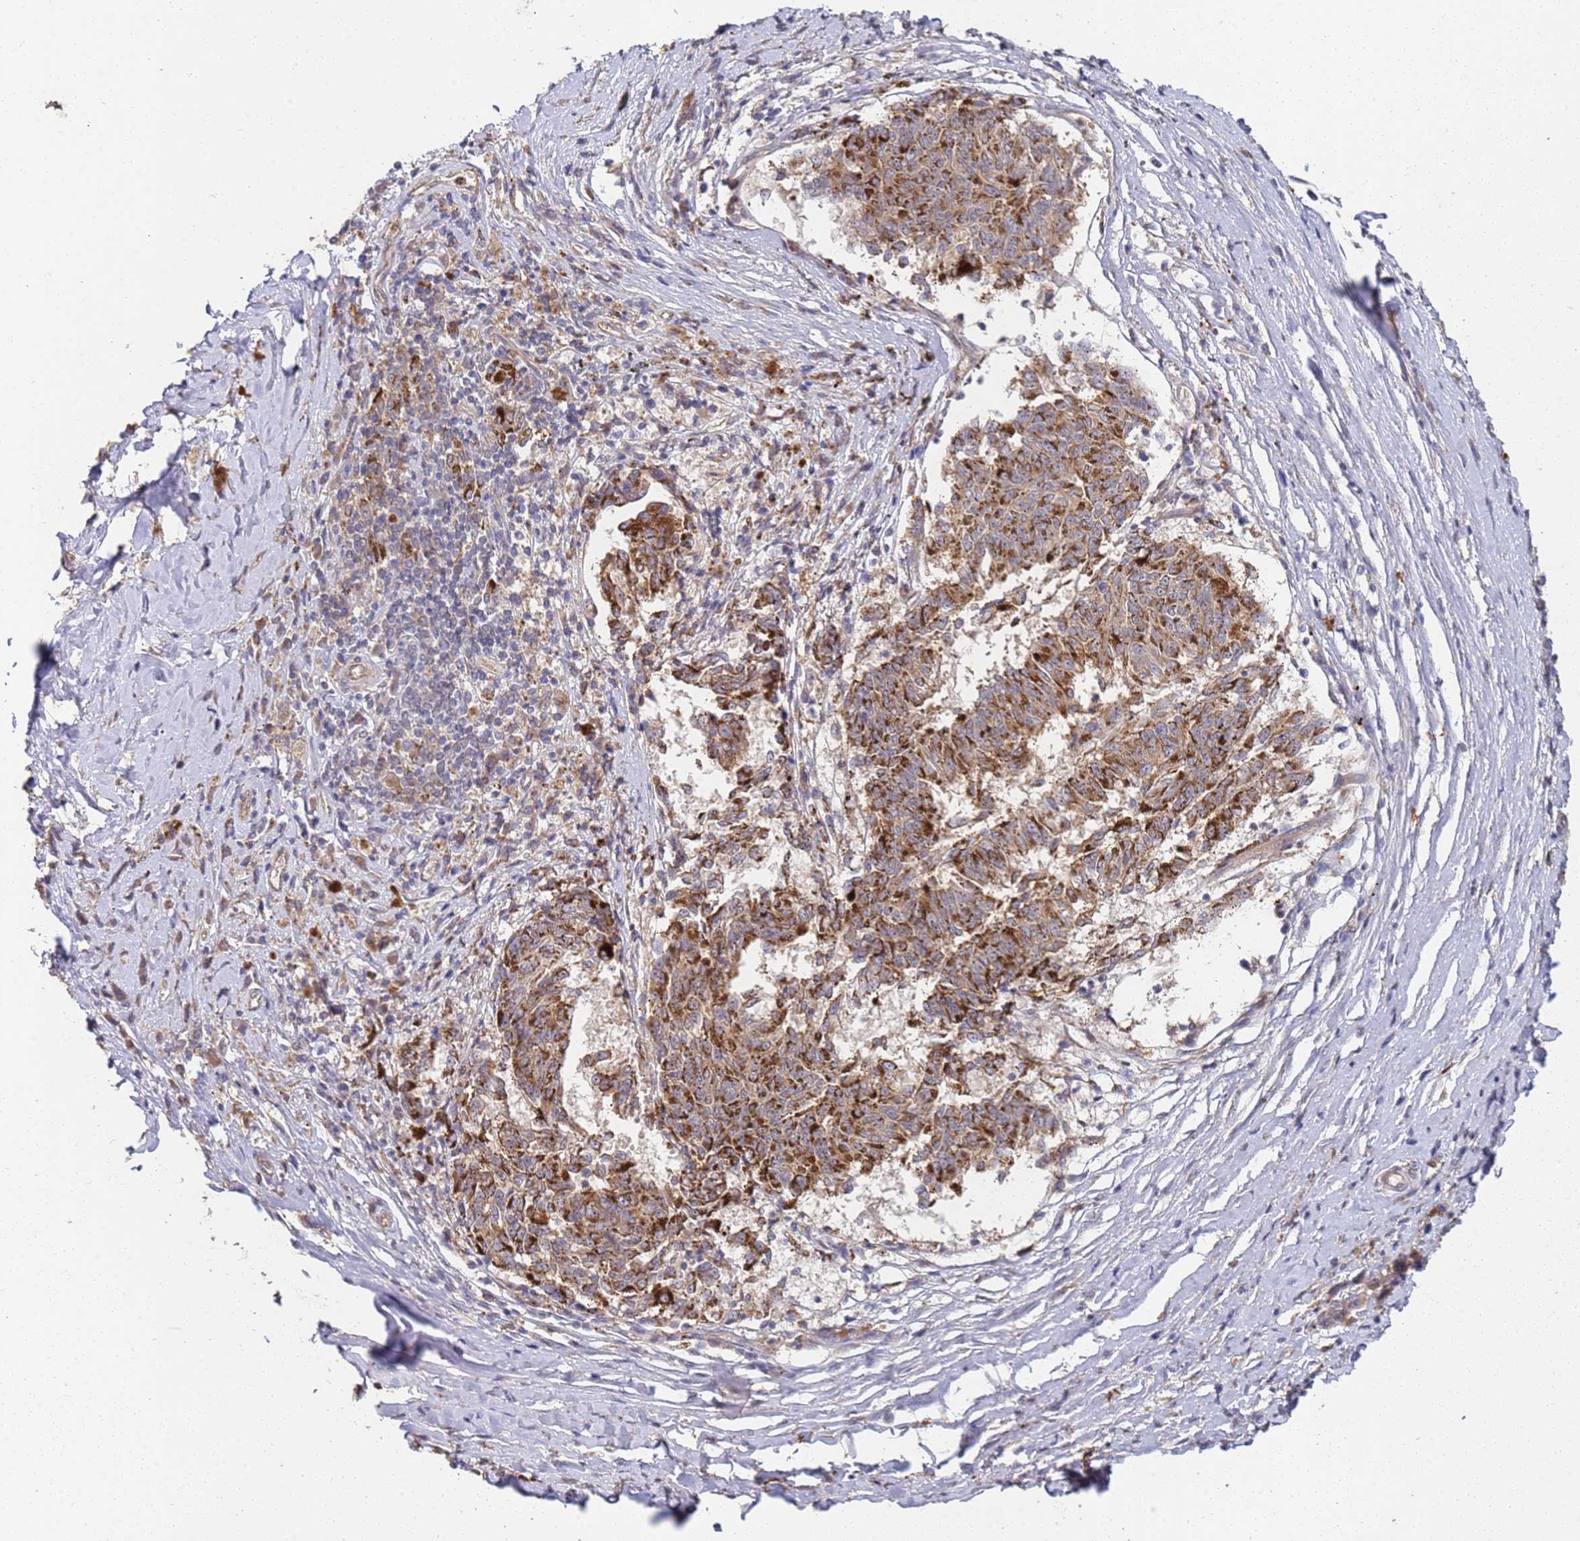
{"staining": {"intensity": "strong", "quantity": ">75%", "location": "cytoplasmic/membranous"}, "tissue": "melanoma", "cell_type": "Tumor cells", "image_type": "cancer", "snomed": [{"axis": "morphology", "description": "Malignant melanoma, NOS"}, {"axis": "topography", "description": "Skin"}], "caption": "Immunohistochemical staining of human melanoma exhibits high levels of strong cytoplasmic/membranous protein expression in approximately >75% of tumor cells.", "gene": "ABCB6", "patient": {"sex": "female", "age": 72}}